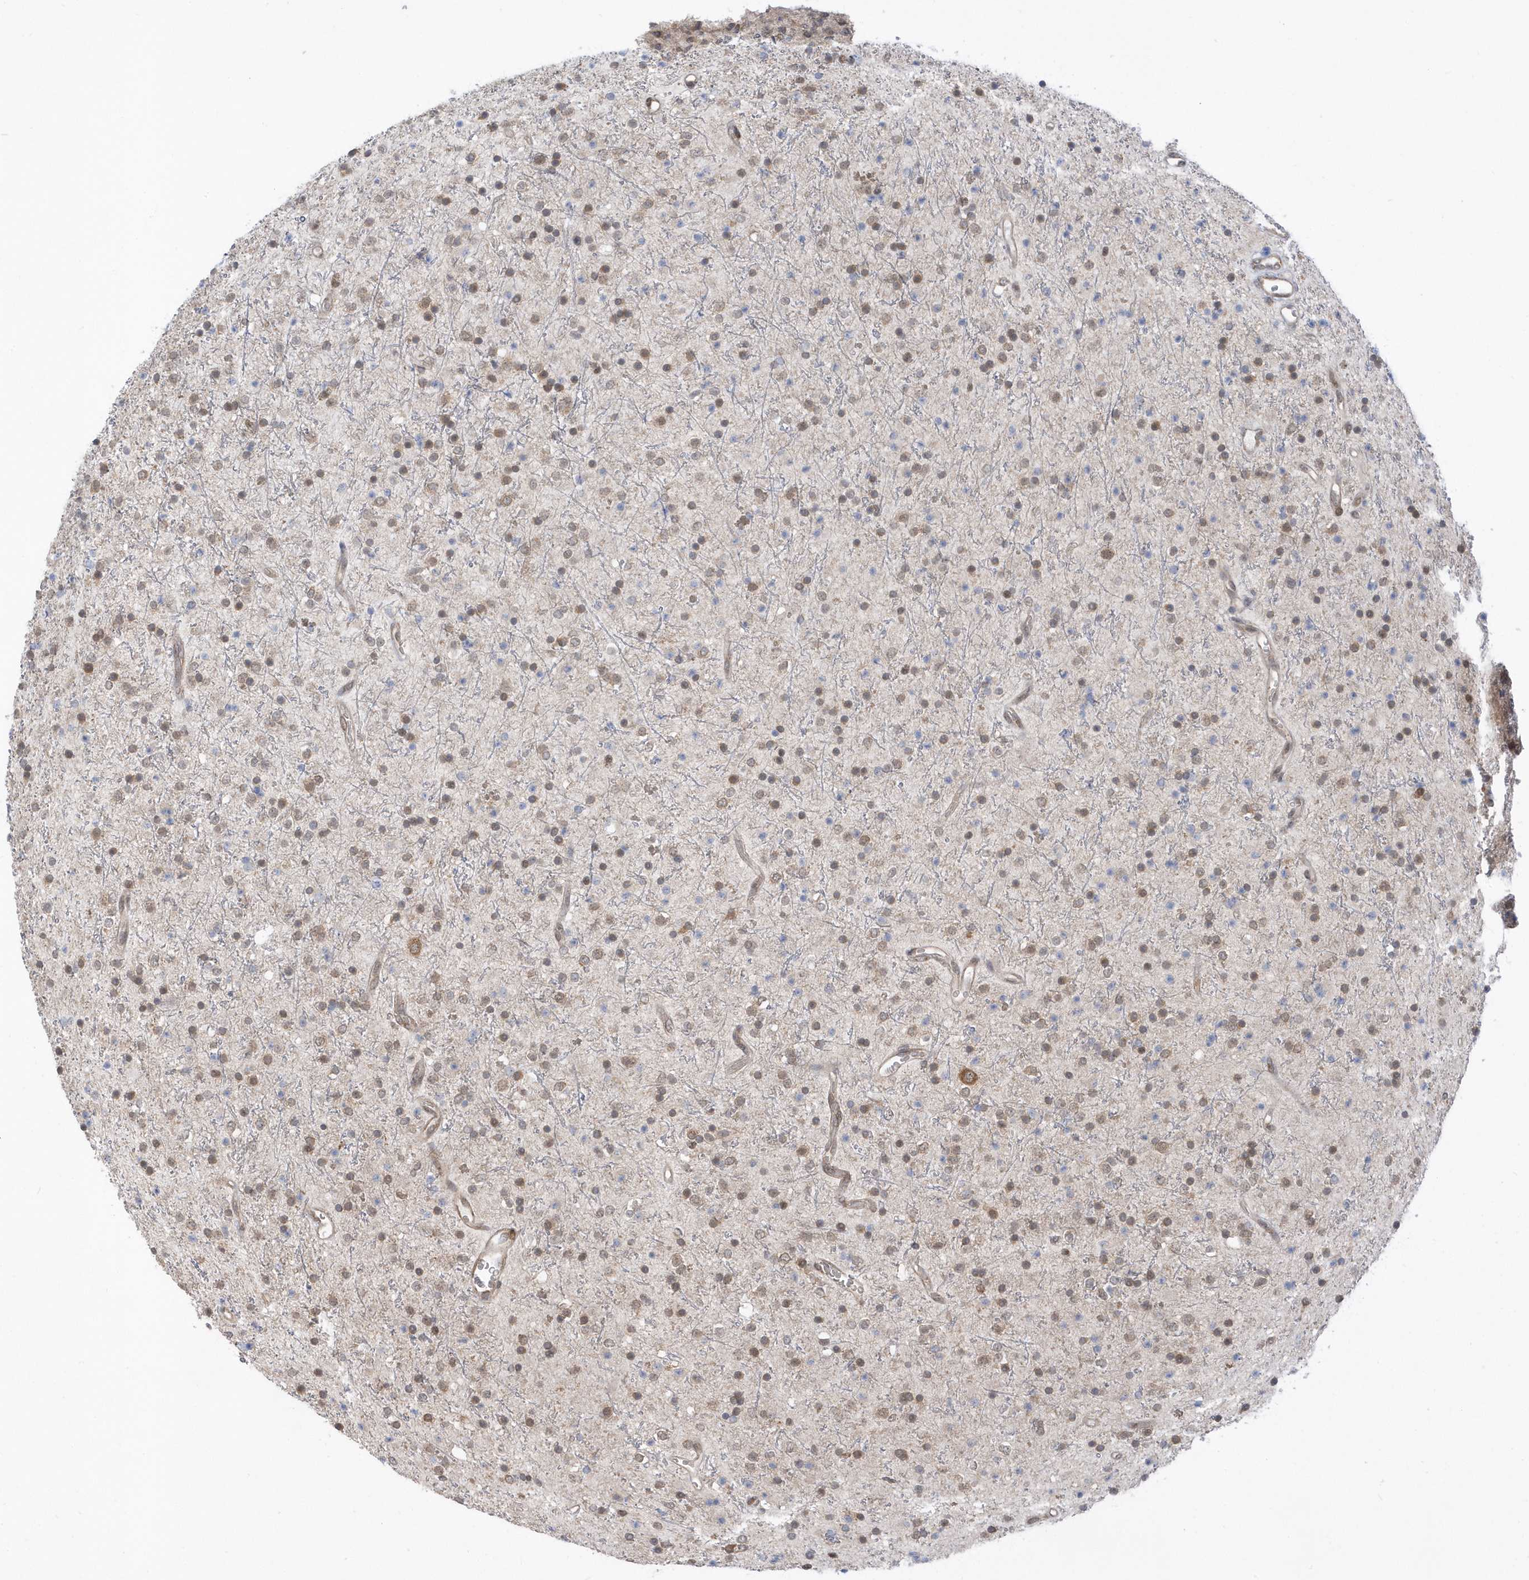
{"staining": {"intensity": "weak", "quantity": "<25%", "location": "nuclear"}, "tissue": "glioma", "cell_type": "Tumor cells", "image_type": "cancer", "snomed": [{"axis": "morphology", "description": "Glioma, malignant, High grade"}, {"axis": "topography", "description": "Brain"}], "caption": "The immunohistochemistry (IHC) image has no significant expression in tumor cells of glioma tissue. (Immunohistochemistry (ihc), brightfield microscopy, high magnification).", "gene": "USP53", "patient": {"sex": "male", "age": 34}}